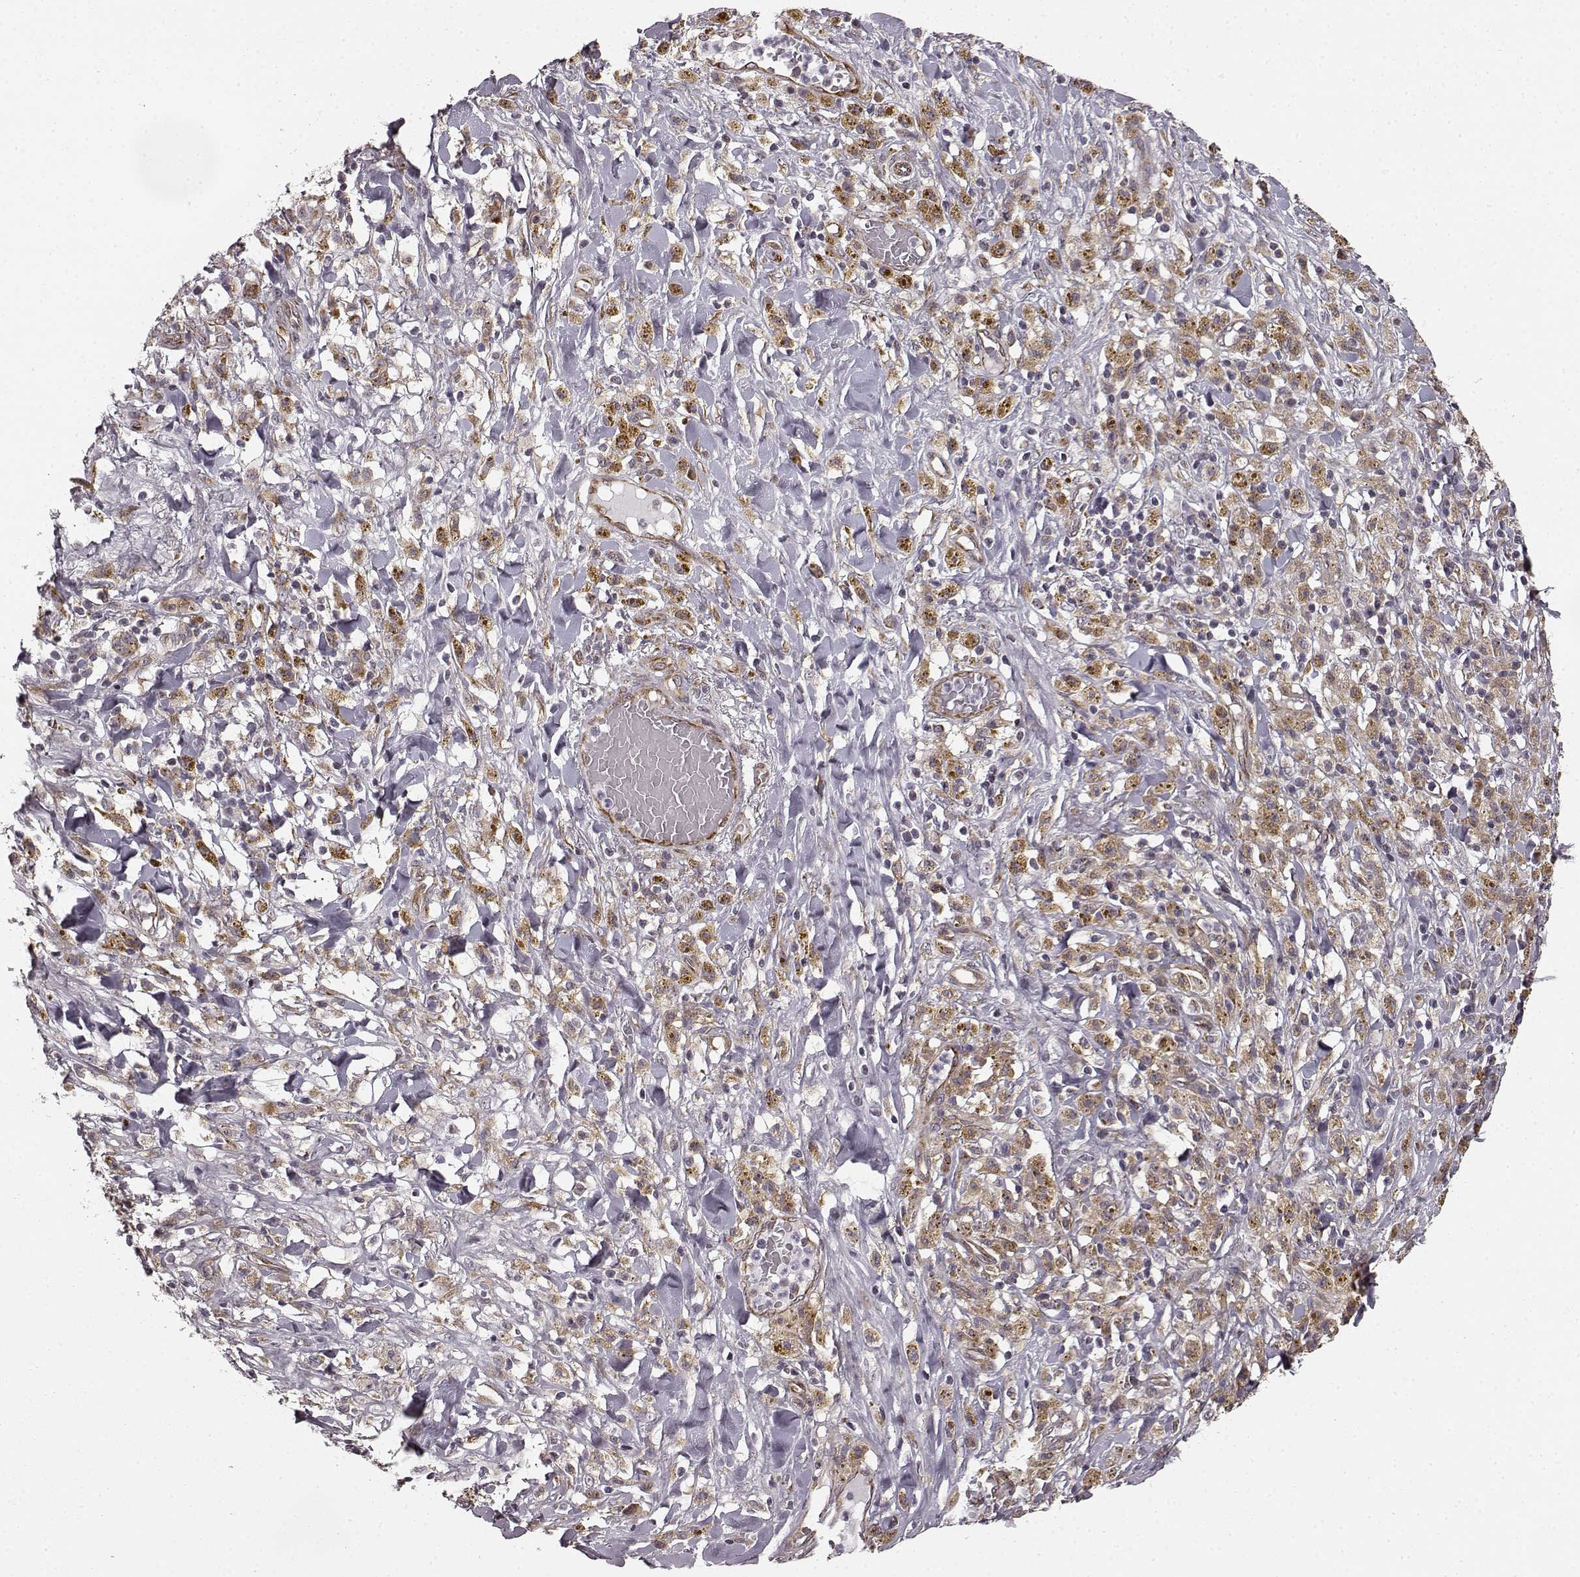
{"staining": {"intensity": "moderate", "quantity": ">75%", "location": "cytoplasmic/membranous"}, "tissue": "melanoma", "cell_type": "Tumor cells", "image_type": "cancer", "snomed": [{"axis": "morphology", "description": "Malignant melanoma, NOS"}, {"axis": "topography", "description": "Skin"}], "caption": "Protein expression analysis of melanoma exhibits moderate cytoplasmic/membranous staining in about >75% of tumor cells.", "gene": "TMEM14A", "patient": {"sex": "female", "age": 91}}